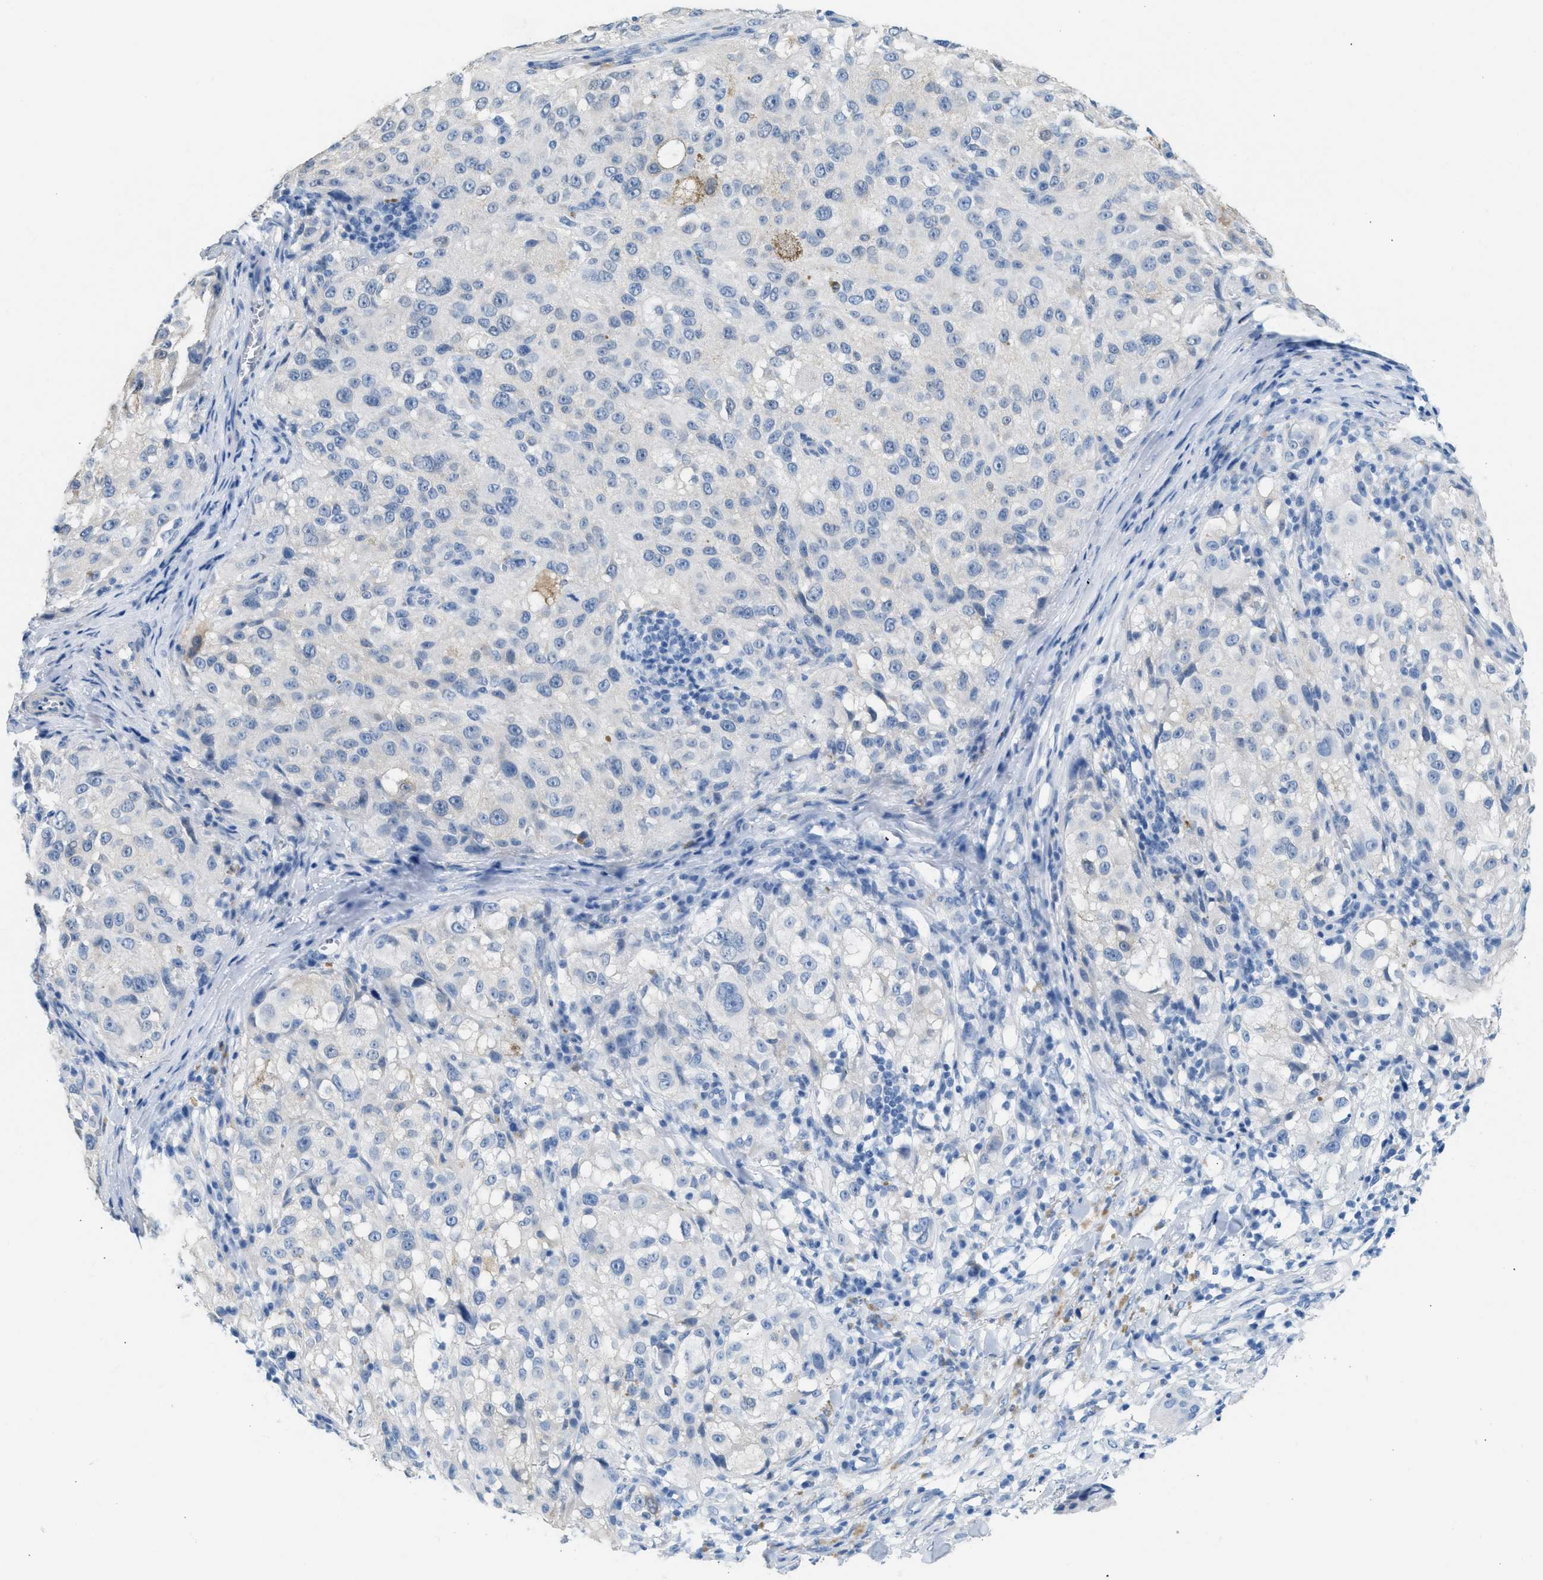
{"staining": {"intensity": "negative", "quantity": "none", "location": "none"}, "tissue": "melanoma", "cell_type": "Tumor cells", "image_type": "cancer", "snomed": [{"axis": "morphology", "description": "Necrosis, NOS"}, {"axis": "morphology", "description": "Malignant melanoma, NOS"}, {"axis": "topography", "description": "Skin"}], "caption": "The immunohistochemistry (IHC) micrograph has no significant positivity in tumor cells of melanoma tissue.", "gene": "SPAM1", "patient": {"sex": "female", "age": 87}}